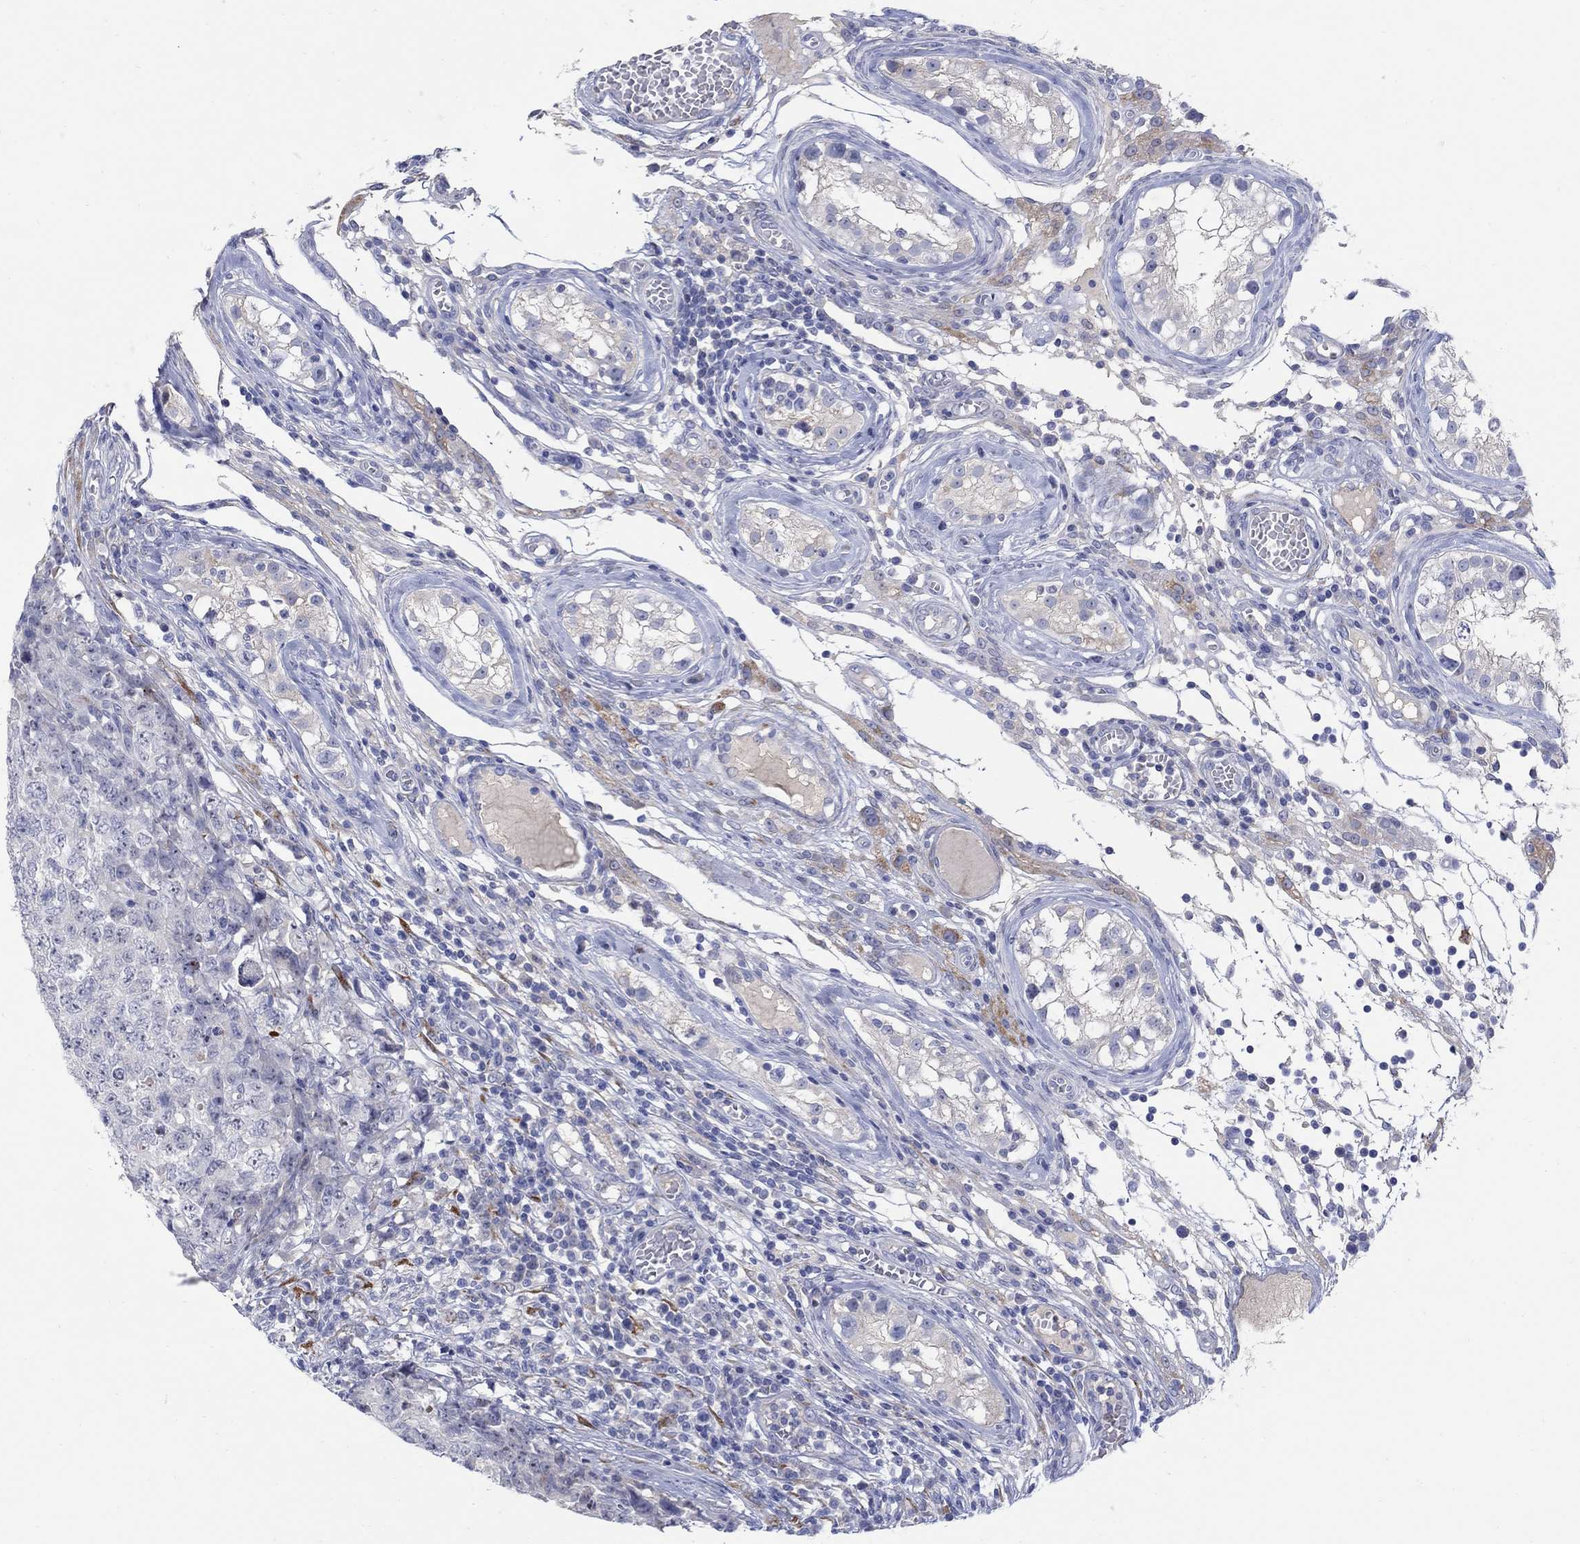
{"staining": {"intensity": "negative", "quantity": "none", "location": "none"}, "tissue": "testis cancer", "cell_type": "Tumor cells", "image_type": "cancer", "snomed": [{"axis": "morphology", "description": "Carcinoma, Embryonal, NOS"}, {"axis": "topography", "description": "Testis"}], "caption": "There is no significant expression in tumor cells of testis embryonal carcinoma.", "gene": "REEP2", "patient": {"sex": "male", "age": 23}}